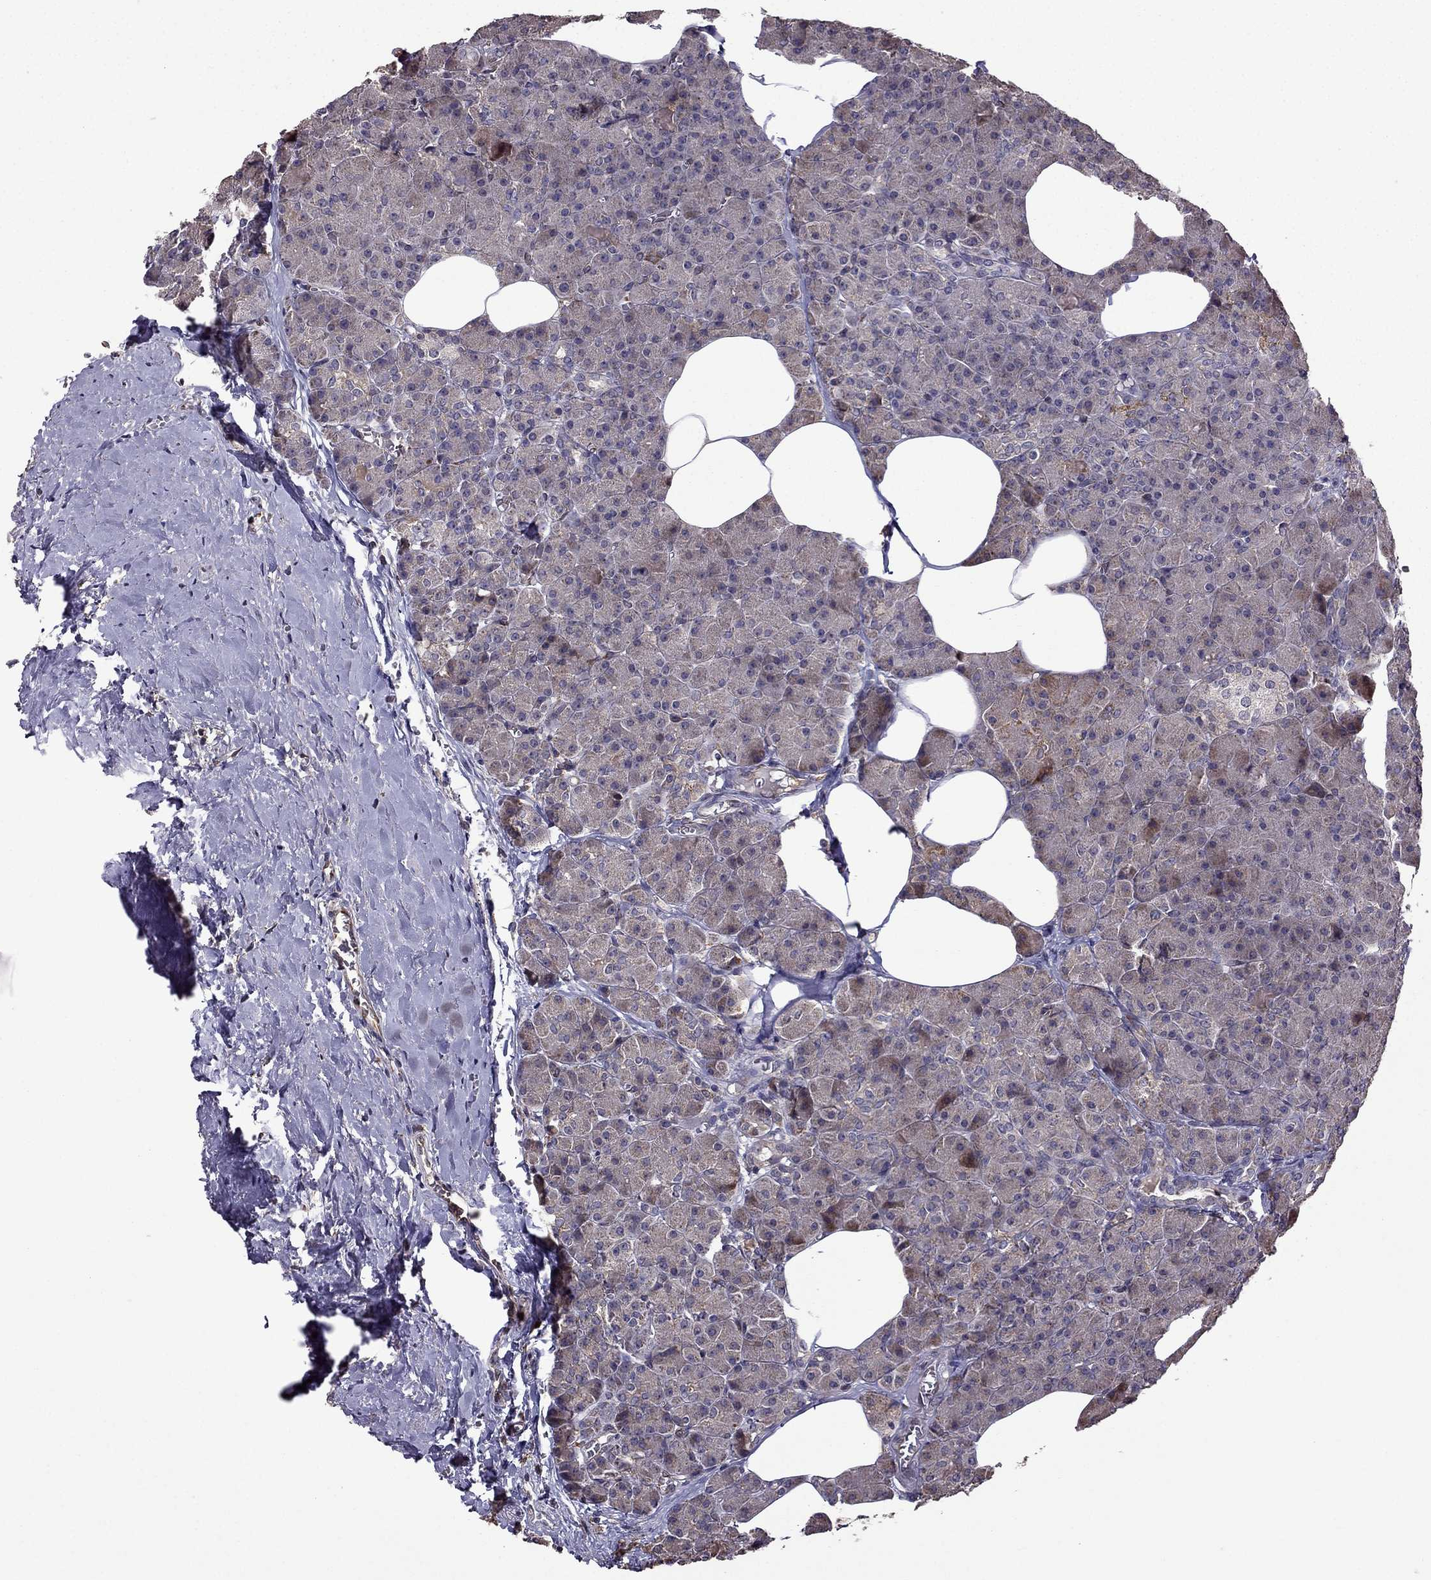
{"staining": {"intensity": "weak", "quantity": "<25%", "location": "cytoplasmic/membranous"}, "tissue": "pancreas", "cell_type": "Exocrine glandular cells", "image_type": "normal", "snomed": [{"axis": "morphology", "description": "Normal tissue, NOS"}, {"axis": "topography", "description": "Pancreas"}], "caption": "The histopathology image exhibits no staining of exocrine glandular cells in benign pancreas.", "gene": "IKBIP", "patient": {"sex": "female", "age": 45}}